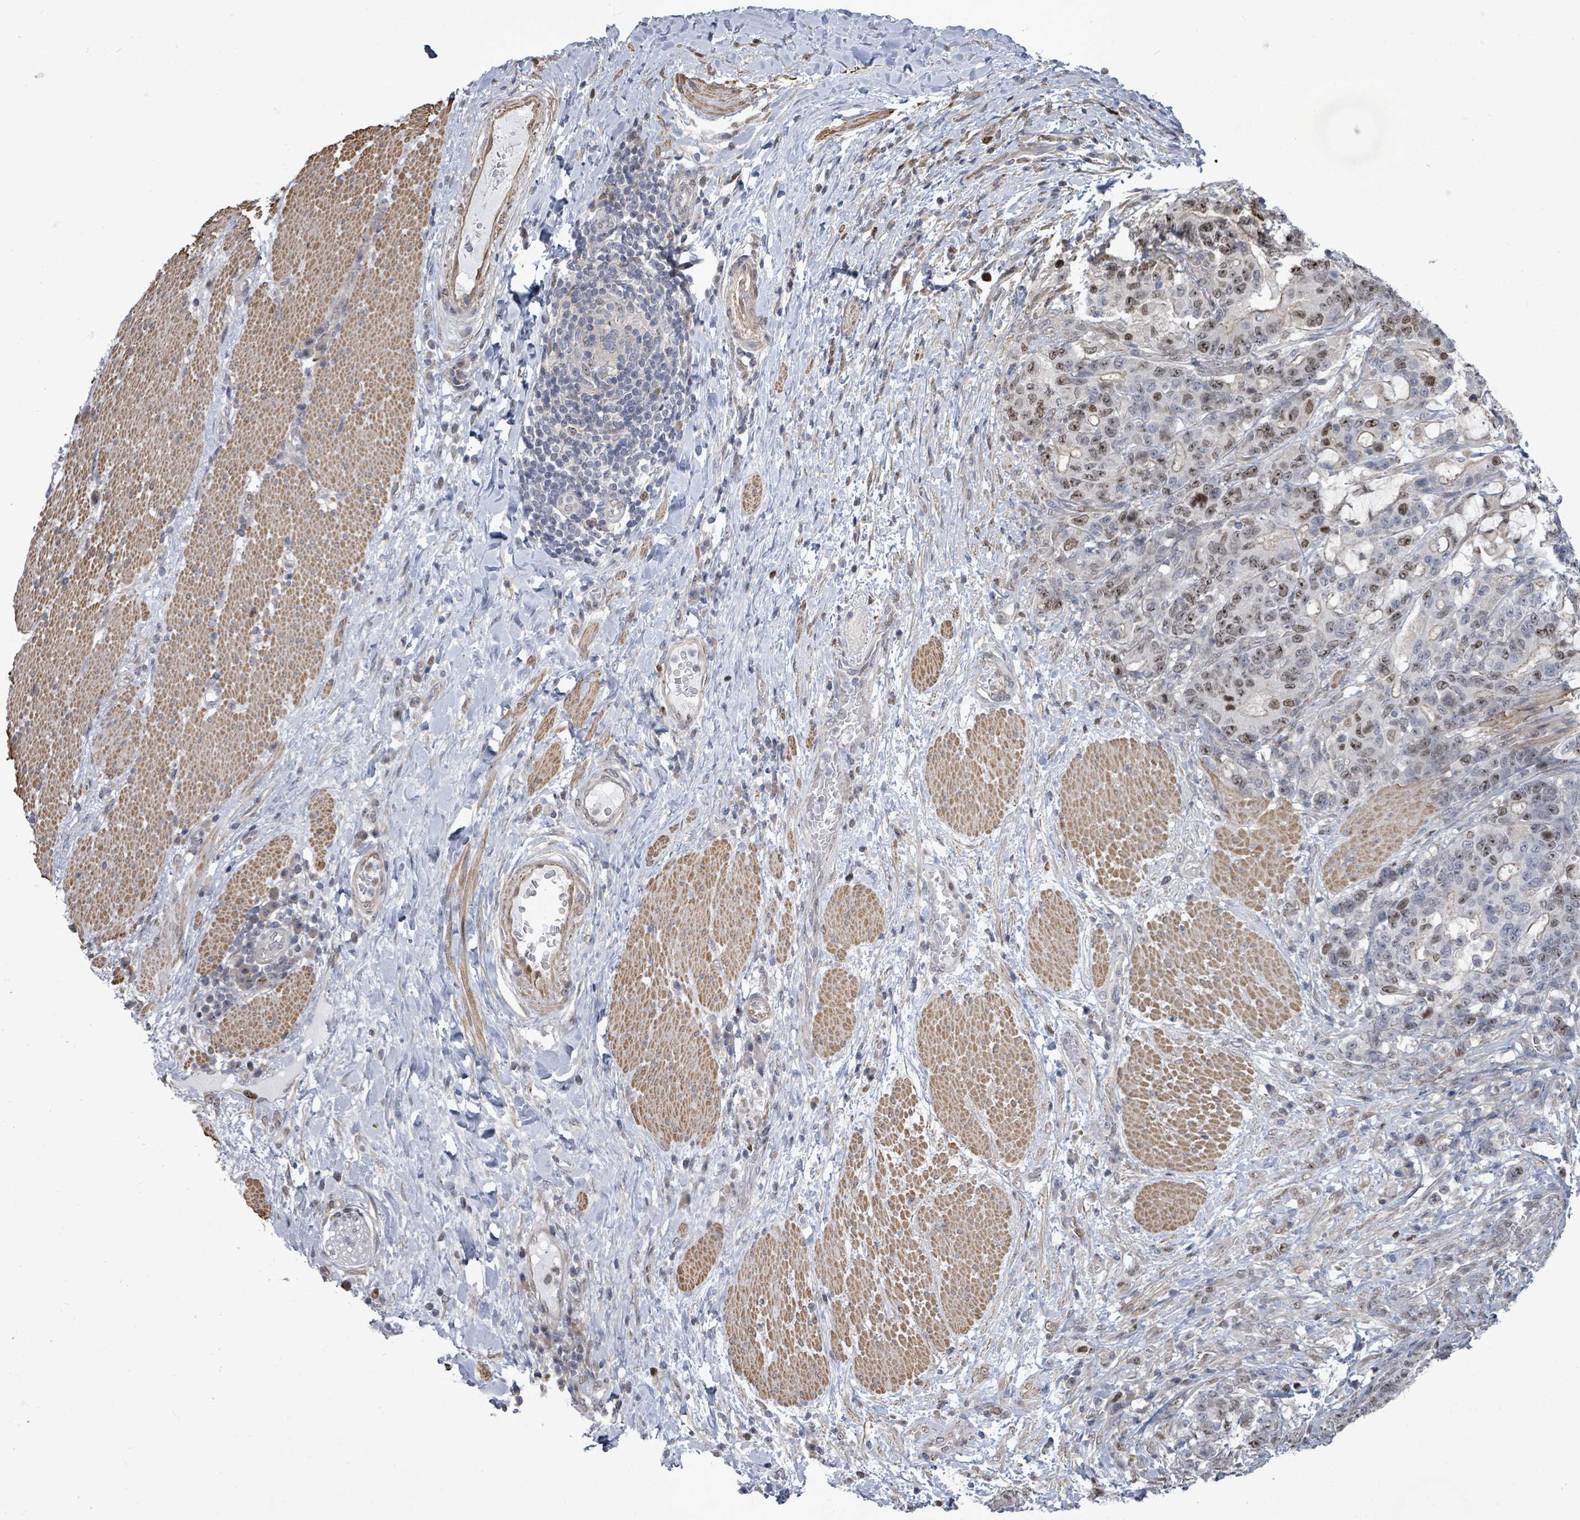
{"staining": {"intensity": "moderate", "quantity": "25%-75%", "location": "nuclear"}, "tissue": "stomach cancer", "cell_type": "Tumor cells", "image_type": "cancer", "snomed": [{"axis": "morphology", "description": "Normal tissue, NOS"}, {"axis": "morphology", "description": "Adenocarcinoma, NOS"}, {"axis": "topography", "description": "Stomach"}], "caption": "Tumor cells reveal medium levels of moderate nuclear staining in approximately 25%-75% of cells in human stomach adenocarcinoma.", "gene": "PAPSS1", "patient": {"sex": "female", "age": 64}}